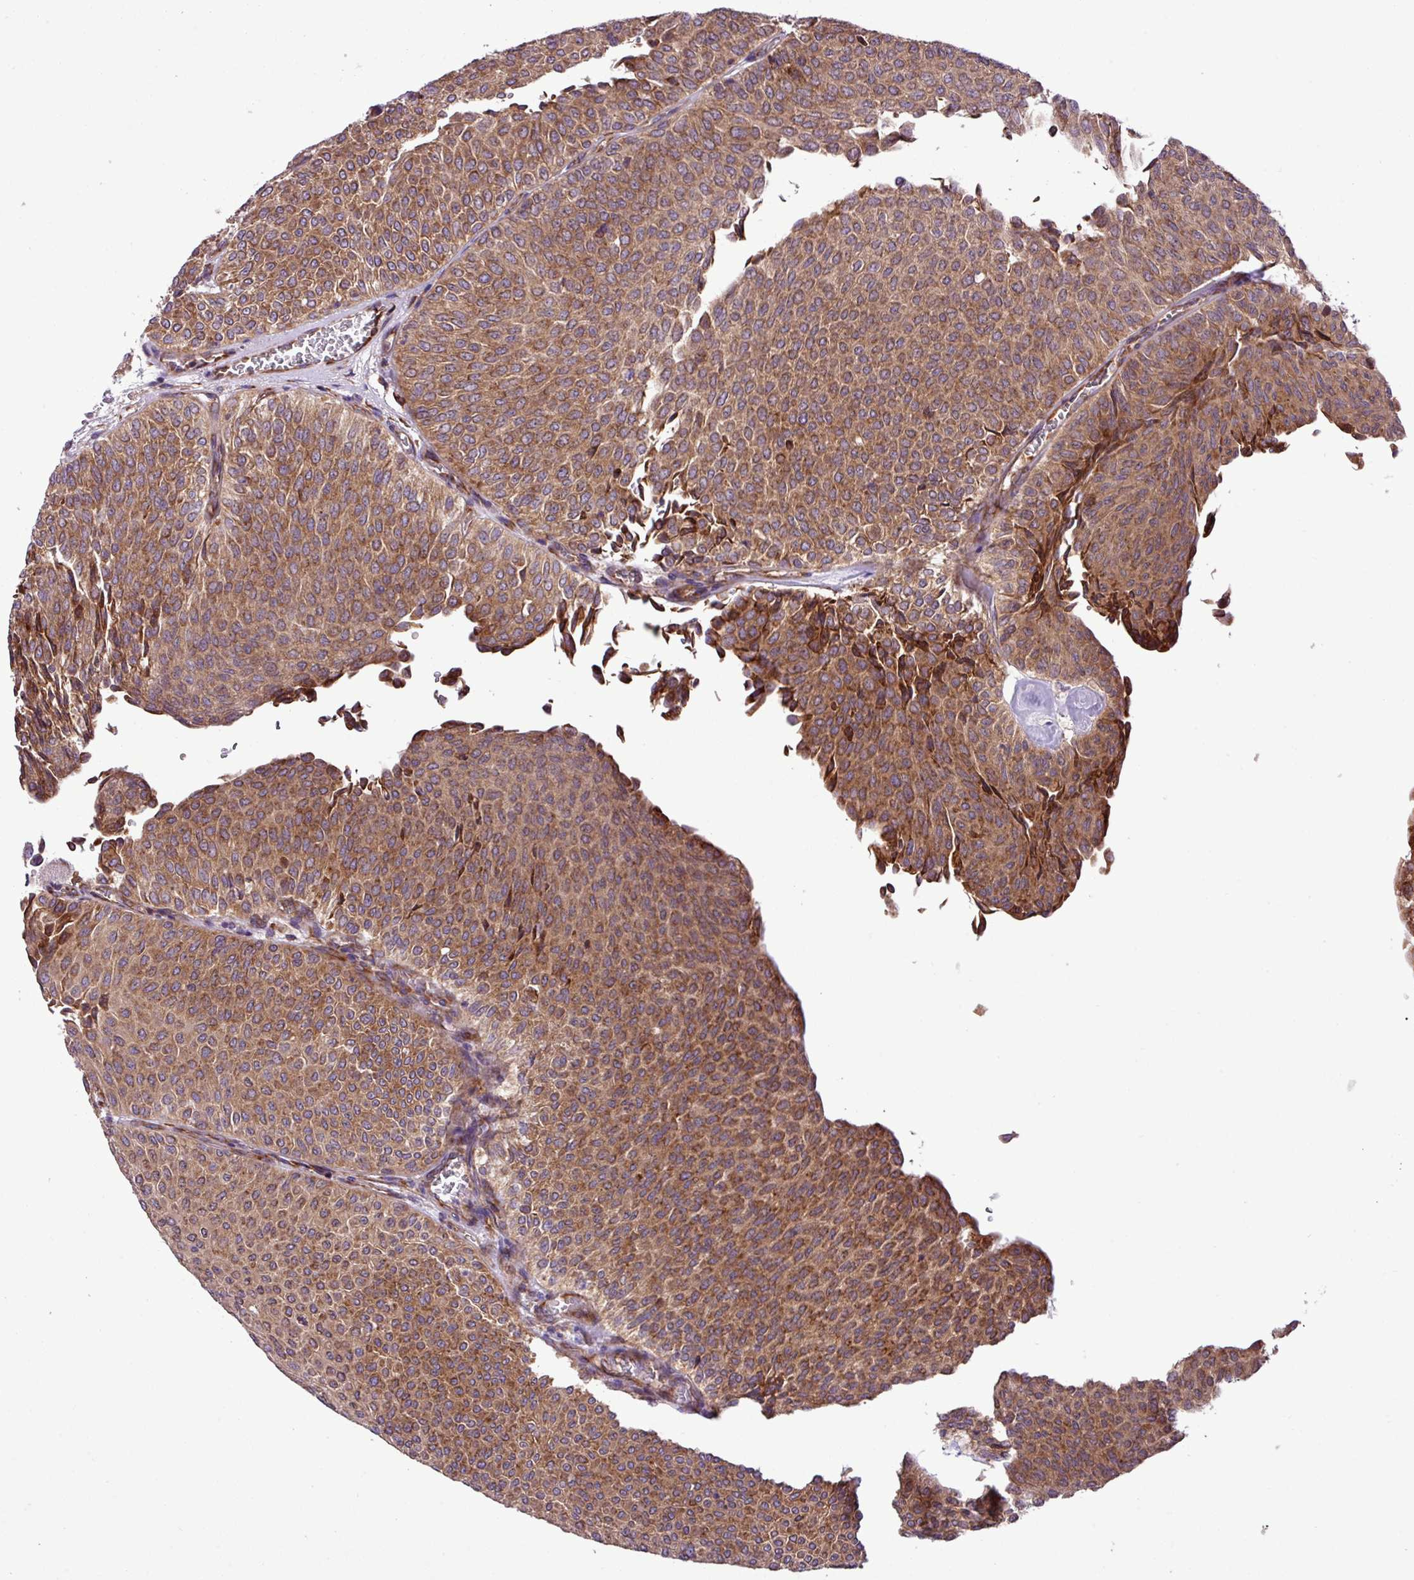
{"staining": {"intensity": "moderate", "quantity": ">75%", "location": "cytoplasmic/membranous"}, "tissue": "urothelial cancer", "cell_type": "Tumor cells", "image_type": "cancer", "snomed": [{"axis": "morphology", "description": "Urothelial carcinoma, Low grade"}, {"axis": "topography", "description": "Urinary bladder"}], "caption": "The immunohistochemical stain shows moderate cytoplasmic/membranous positivity in tumor cells of urothelial cancer tissue.", "gene": "RPL13", "patient": {"sex": "male", "age": 78}}